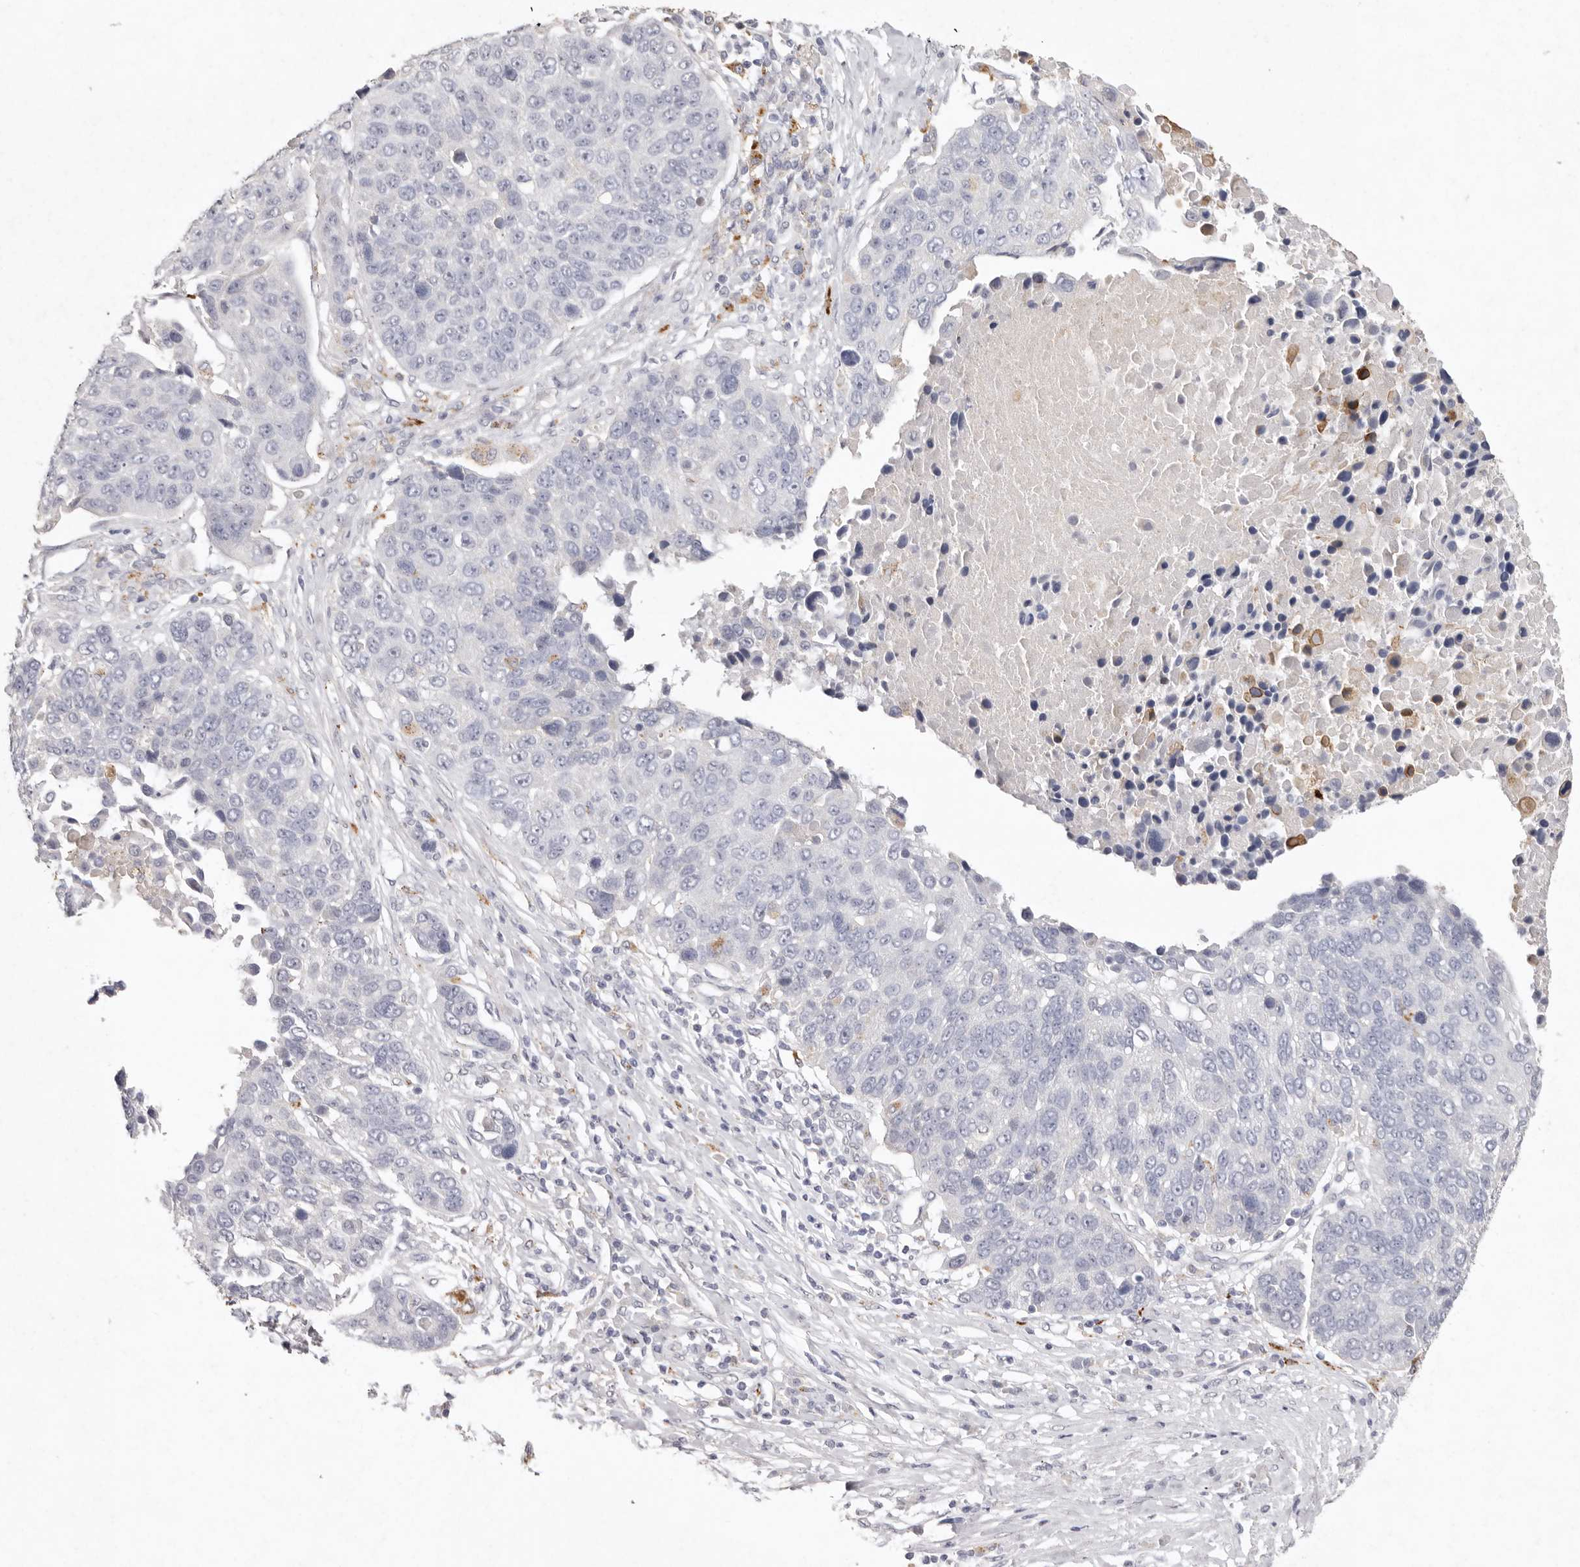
{"staining": {"intensity": "negative", "quantity": "none", "location": "none"}, "tissue": "lung cancer", "cell_type": "Tumor cells", "image_type": "cancer", "snomed": [{"axis": "morphology", "description": "Squamous cell carcinoma, NOS"}, {"axis": "topography", "description": "Lung"}], "caption": "Immunohistochemical staining of human squamous cell carcinoma (lung) reveals no significant positivity in tumor cells.", "gene": "FAM185A", "patient": {"sex": "male", "age": 66}}